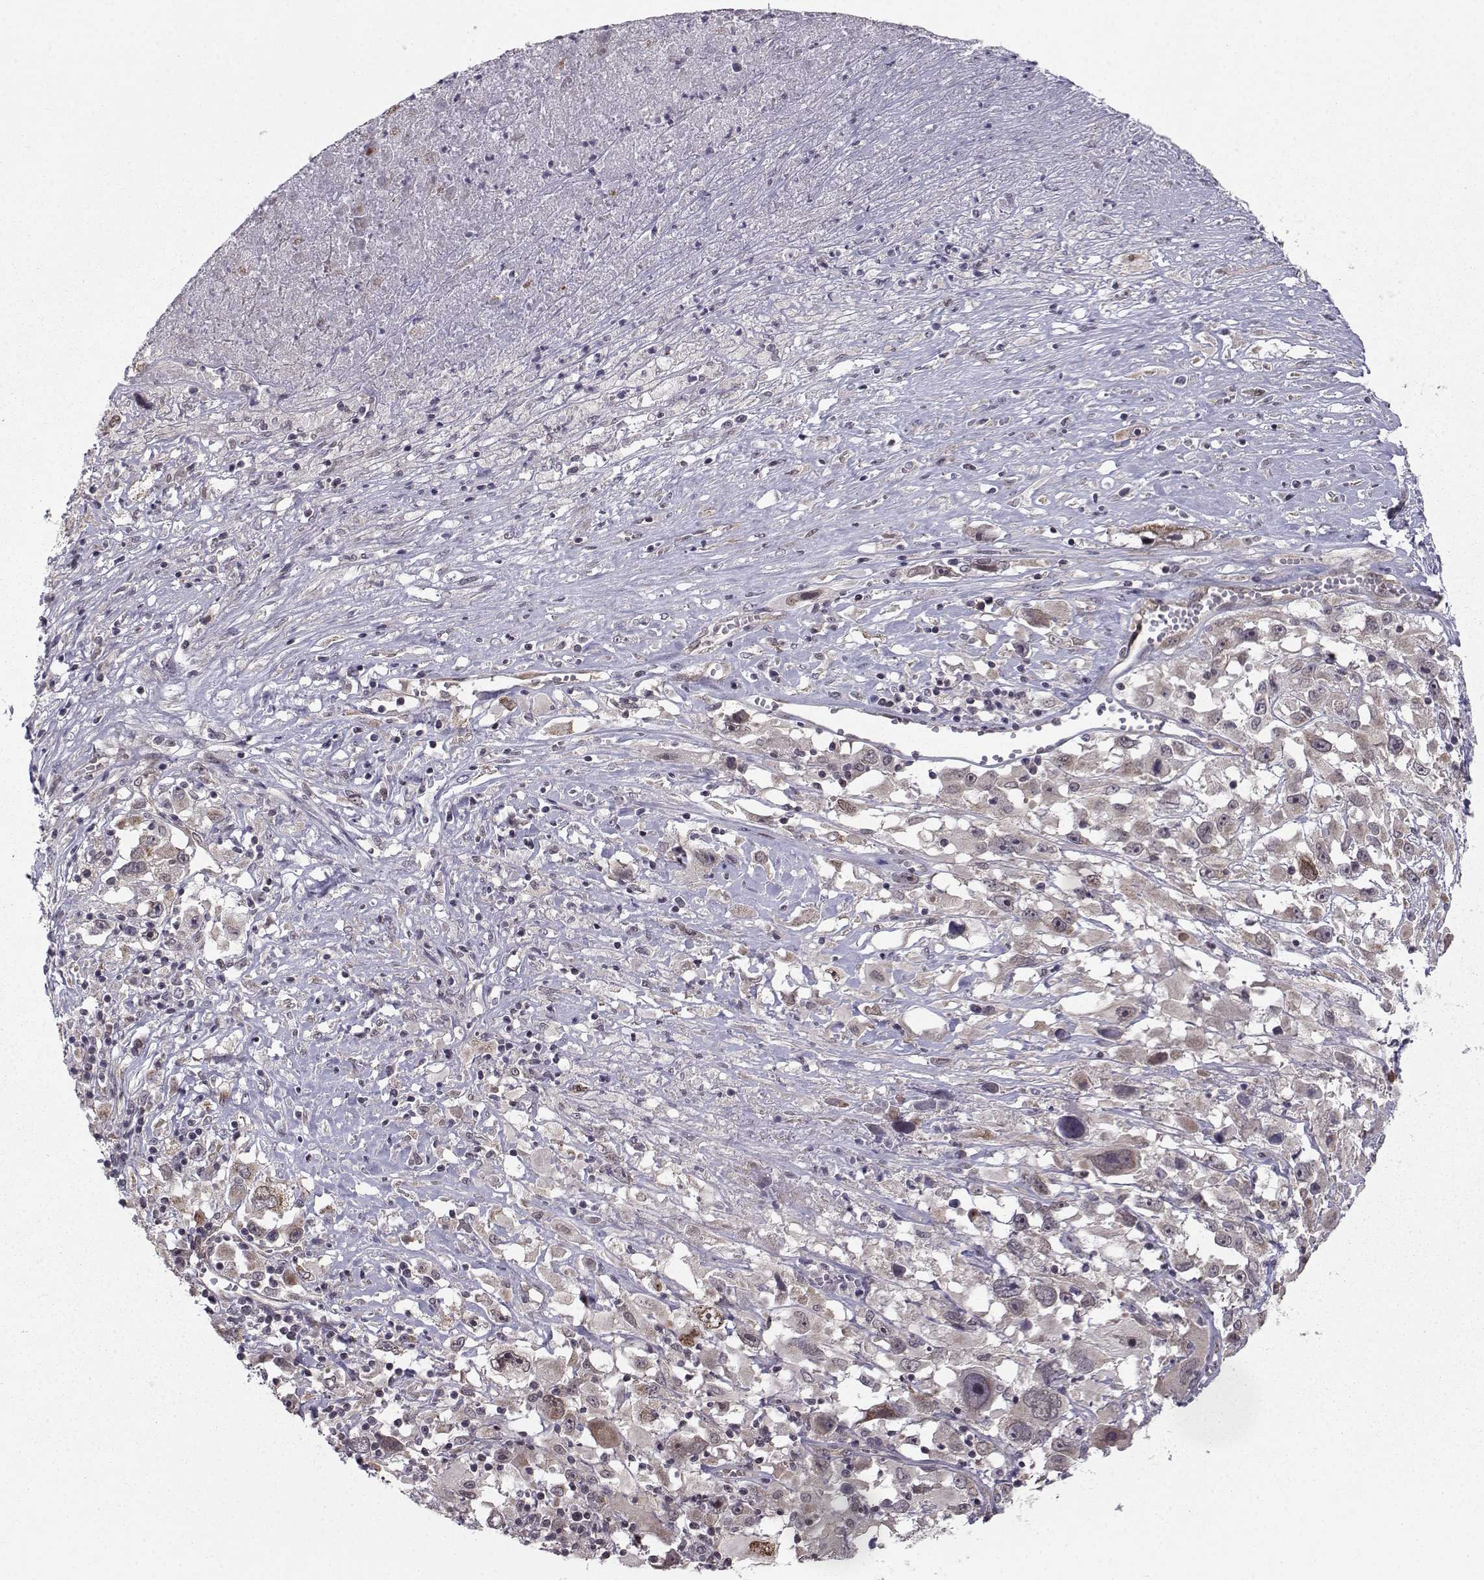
{"staining": {"intensity": "moderate", "quantity": "25%-75%", "location": "cytoplasmic/membranous"}, "tissue": "melanoma", "cell_type": "Tumor cells", "image_type": "cancer", "snomed": [{"axis": "morphology", "description": "Malignant melanoma, Metastatic site"}, {"axis": "topography", "description": "Soft tissue"}], "caption": "A brown stain labels moderate cytoplasmic/membranous expression of a protein in human malignant melanoma (metastatic site) tumor cells.", "gene": "PKN2", "patient": {"sex": "male", "age": 50}}